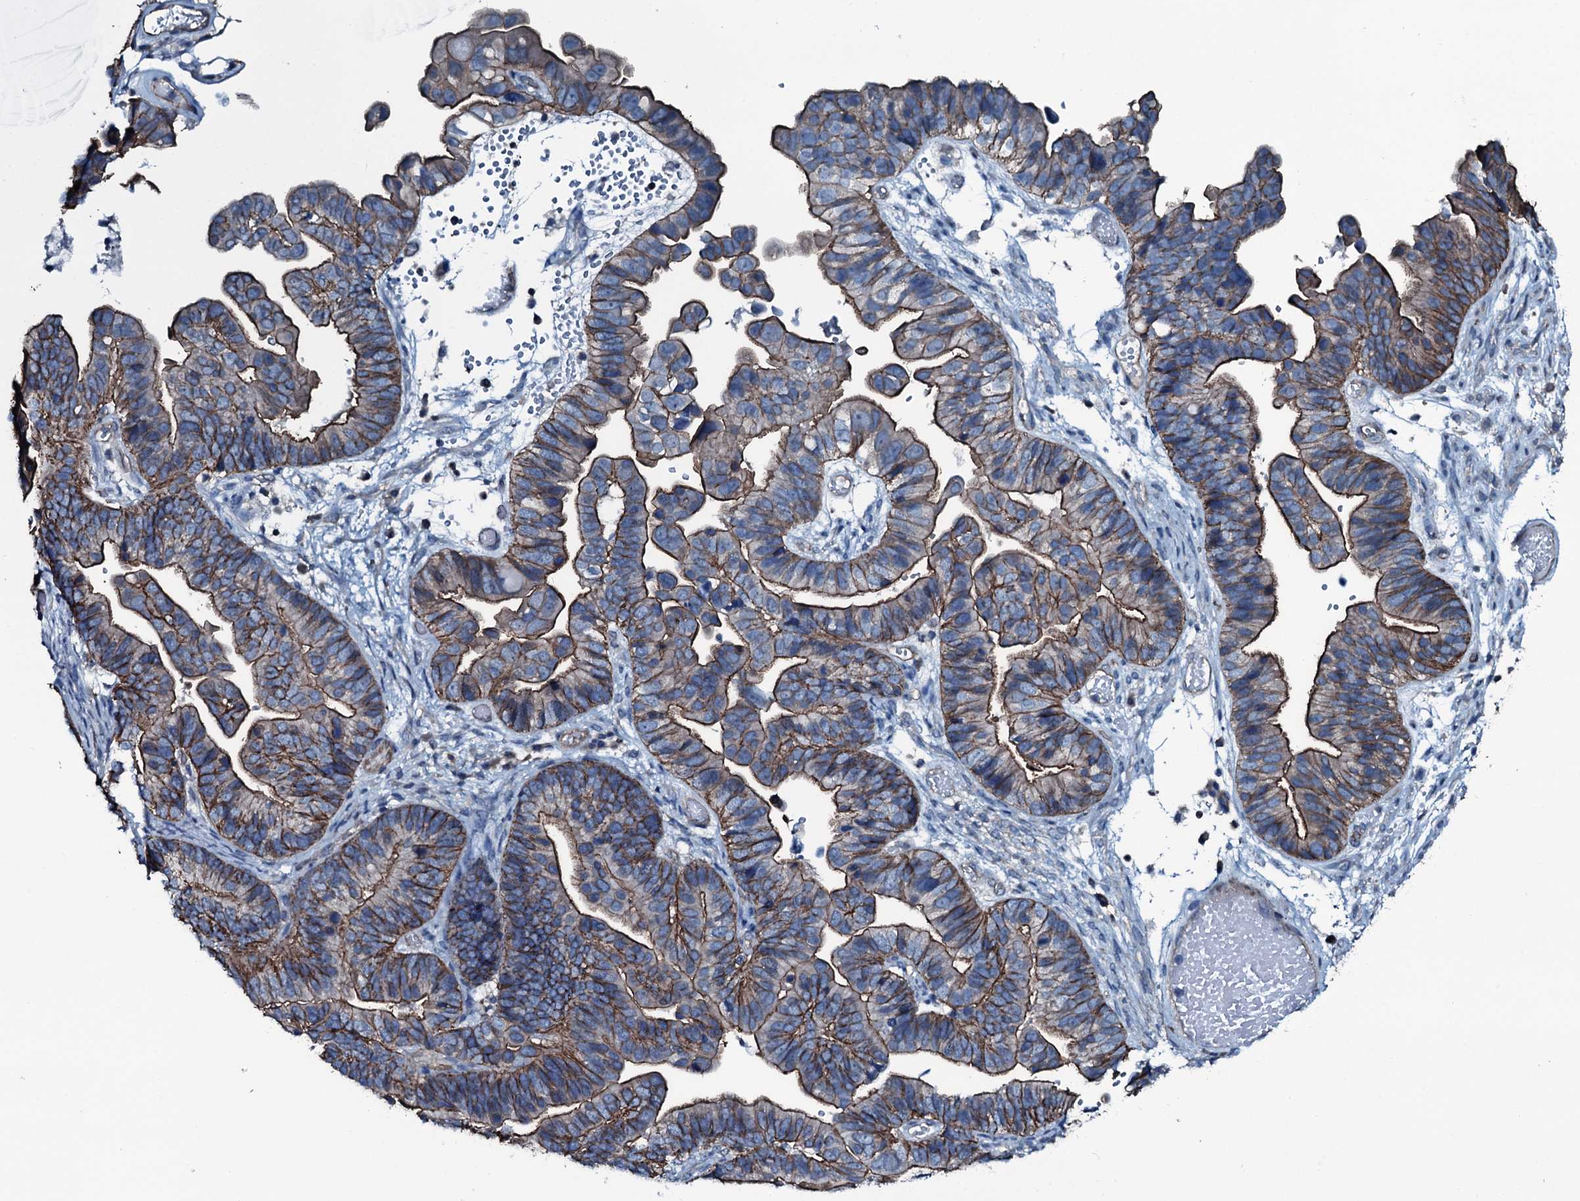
{"staining": {"intensity": "moderate", "quantity": ">75%", "location": "cytoplasmic/membranous"}, "tissue": "ovarian cancer", "cell_type": "Tumor cells", "image_type": "cancer", "snomed": [{"axis": "morphology", "description": "Cystadenocarcinoma, serous, NOS"}, {"axis": "topography", "description": "Ovary"}], "caption": "The image displays immunohistochemical staining of ovarian cancer. There is moderate cytoplasmic/membranous expression is present in about >75% of tumor cells. (Stains: DAB (3,3'-diaminobenzidine) in brown, nuclei in blue, Microscopy: brightfield microscopy at high magnification).", "gene": "SLC25A38", "patient": {"sex": "female", "age": 56}}